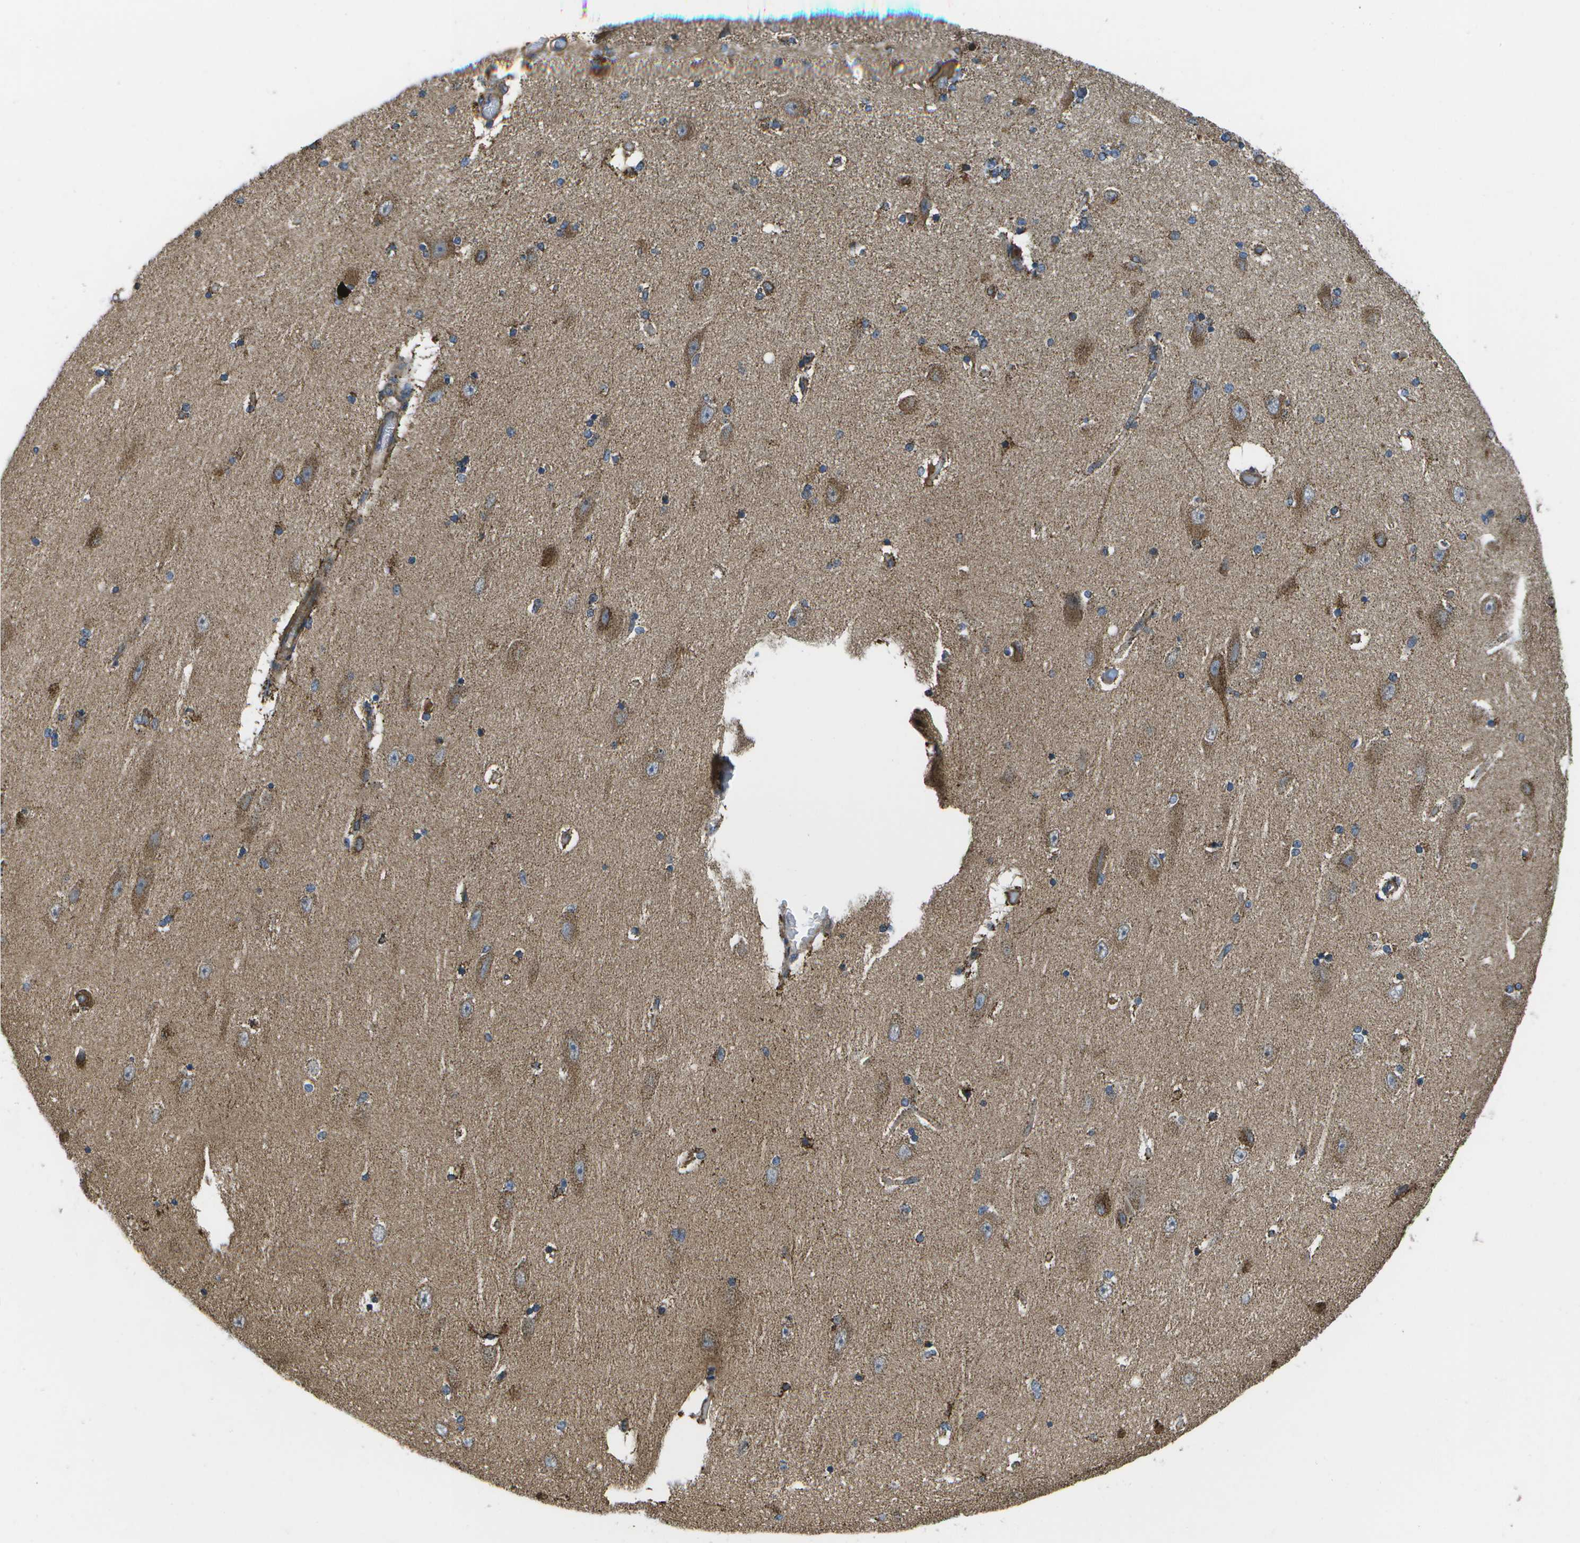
{"staining": {"intensity": "weak", "quantity": "25%-75%", "location": "cytoplasmic/membranous"}, "tissue": "hippocampus", "cell_type": "Glial cells", "image_type": "normal", "snomed": [{"axis": "morphology", "description": "Normal tissue, NOS"}, {"axis": "topography", "description": "Hippocampus"}], "caption": "A micrograph of hippocampus stained for a protein demonstrates weak cytoplasmic/membranous brown staining in glial cells. (DAB IHC, brown staining for protein, blue staining for nuclei).", "gene": "MVK", "patient": {"sex": "female", "age": 54}}